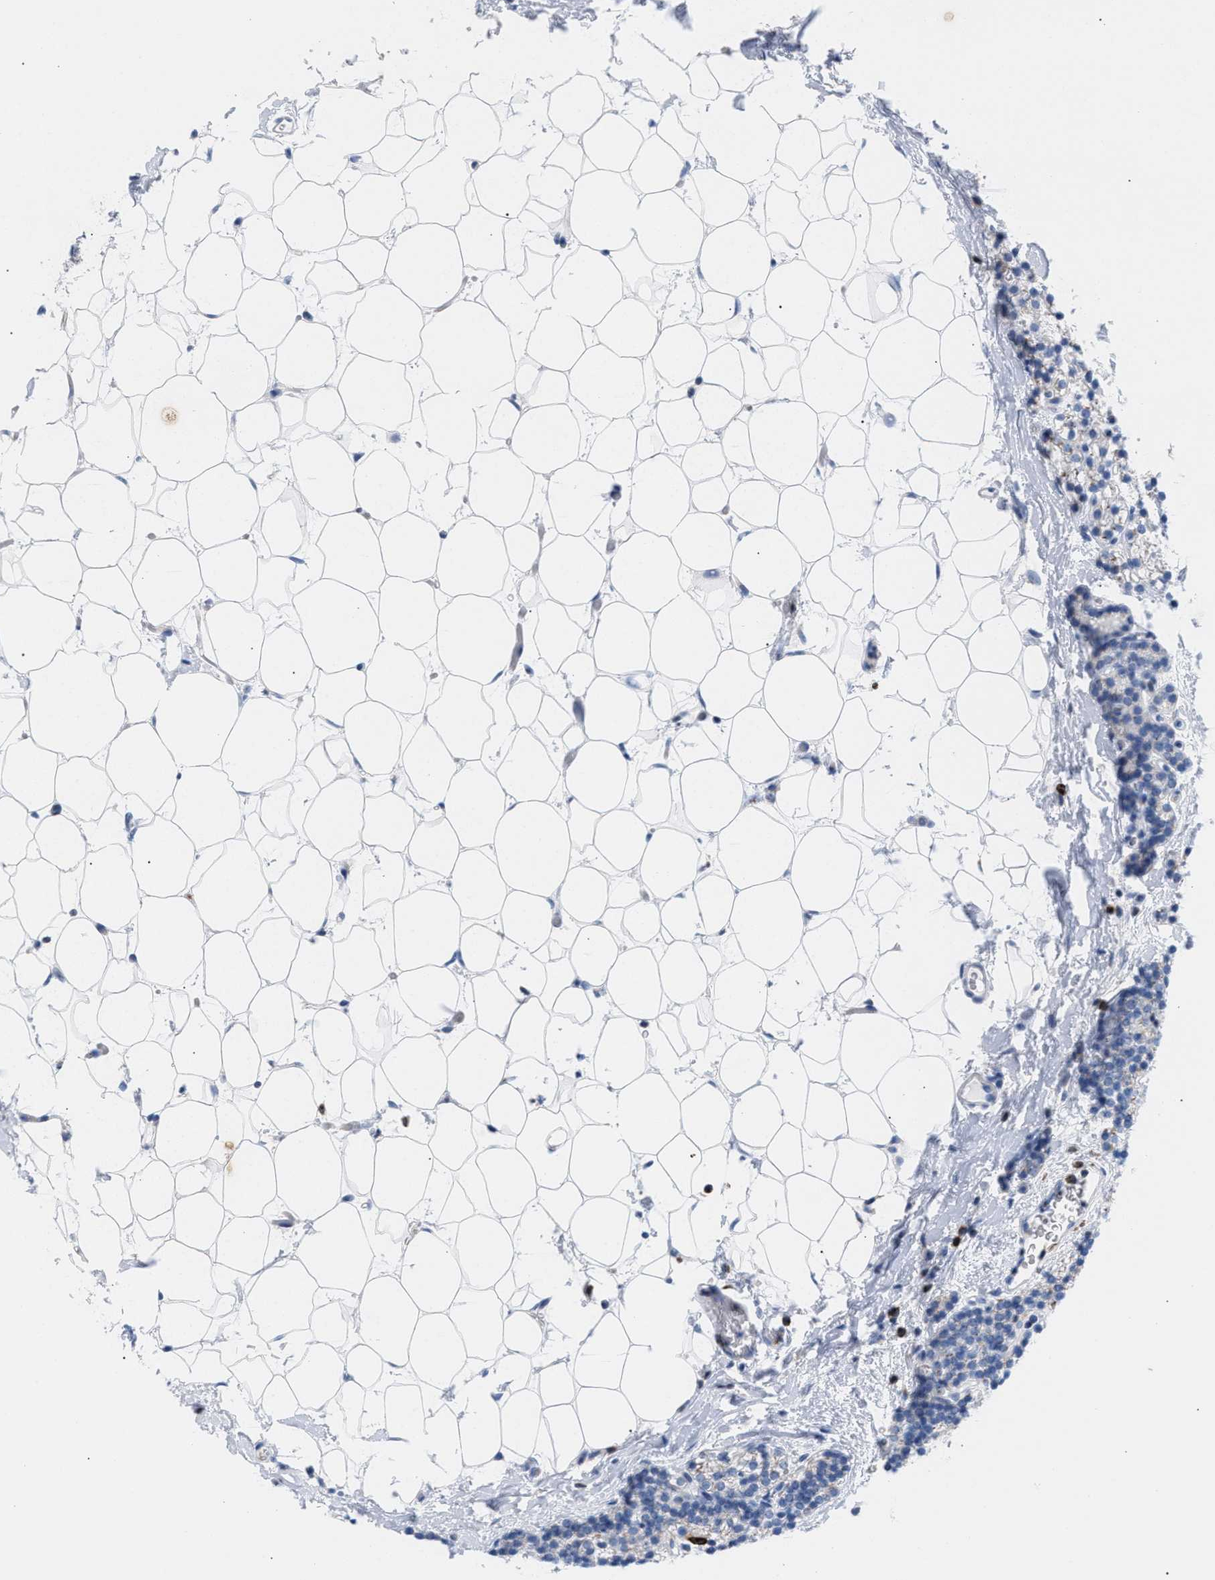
{"staining": {"intensity": "negative", "quantity": "none", "location": "none"}, "tissue": "parathyroid gland", "cell_type": "Glandular cells", "image_type": "normal", "snomed": [{"axis": "morphology", "description": "Normal tissue, NOS"}, {"axis": "morphology", "description": "Adenoma, NOS"}, {"axis": "topography", "description": "Parathyroid gland"}], "caption": "This is an IHC photomicrograph of benign parathyroid gland. There is no staining in glandular cells.", "gene": "TACC3", "patient": {"sex": "female", "age": 54}}